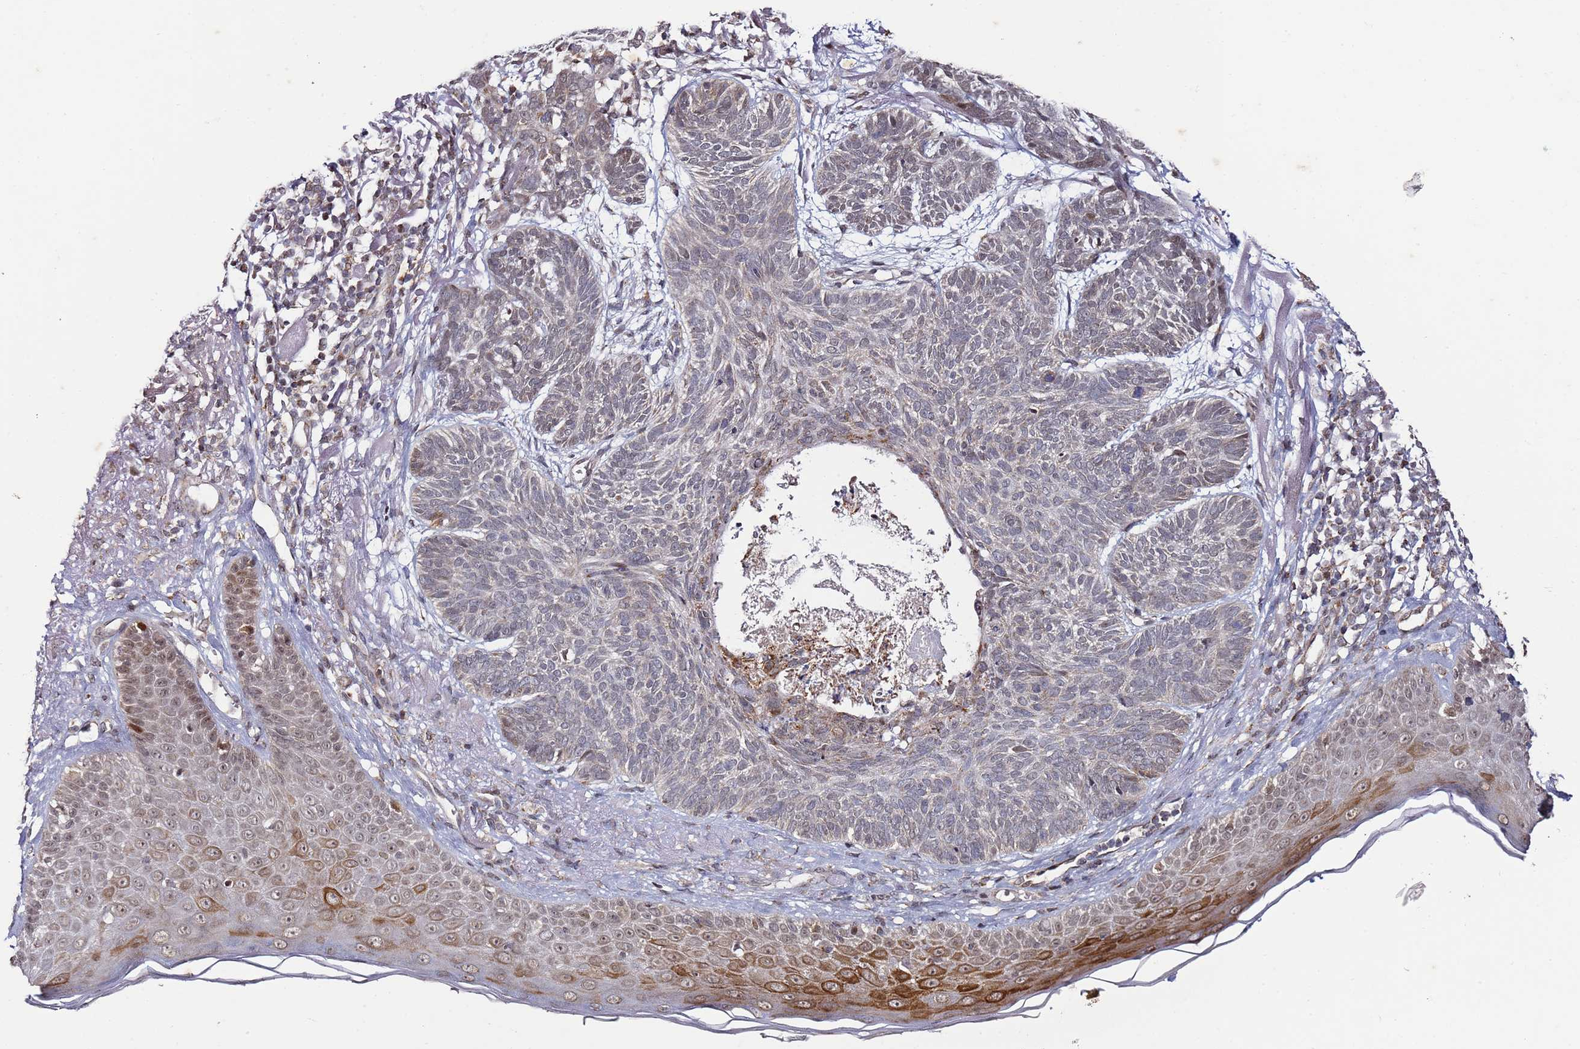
{"staining": {"intensity": "negative", "quantity": "none", "location": "none"}, "tissue": "skin cancer", "cell_type": "Tumor cells", "image_type": "cancer", "snomed": [{"axis": "morphology", "description": "Normal tissue, NOS"}, {"axis": "morphology", "description": "Basal cell carcinoma"}, {"axis": "topography", "description": "Skin"}], "caption": "An immunohistochemistry image of skin cancer (basal cell carcinoma) is shown. There is no staining in tumor cells of skin cancer (basal cell carcinoma).", "gene": "TP53AIP1", "patient": {"sex": "male", "age": 66}}